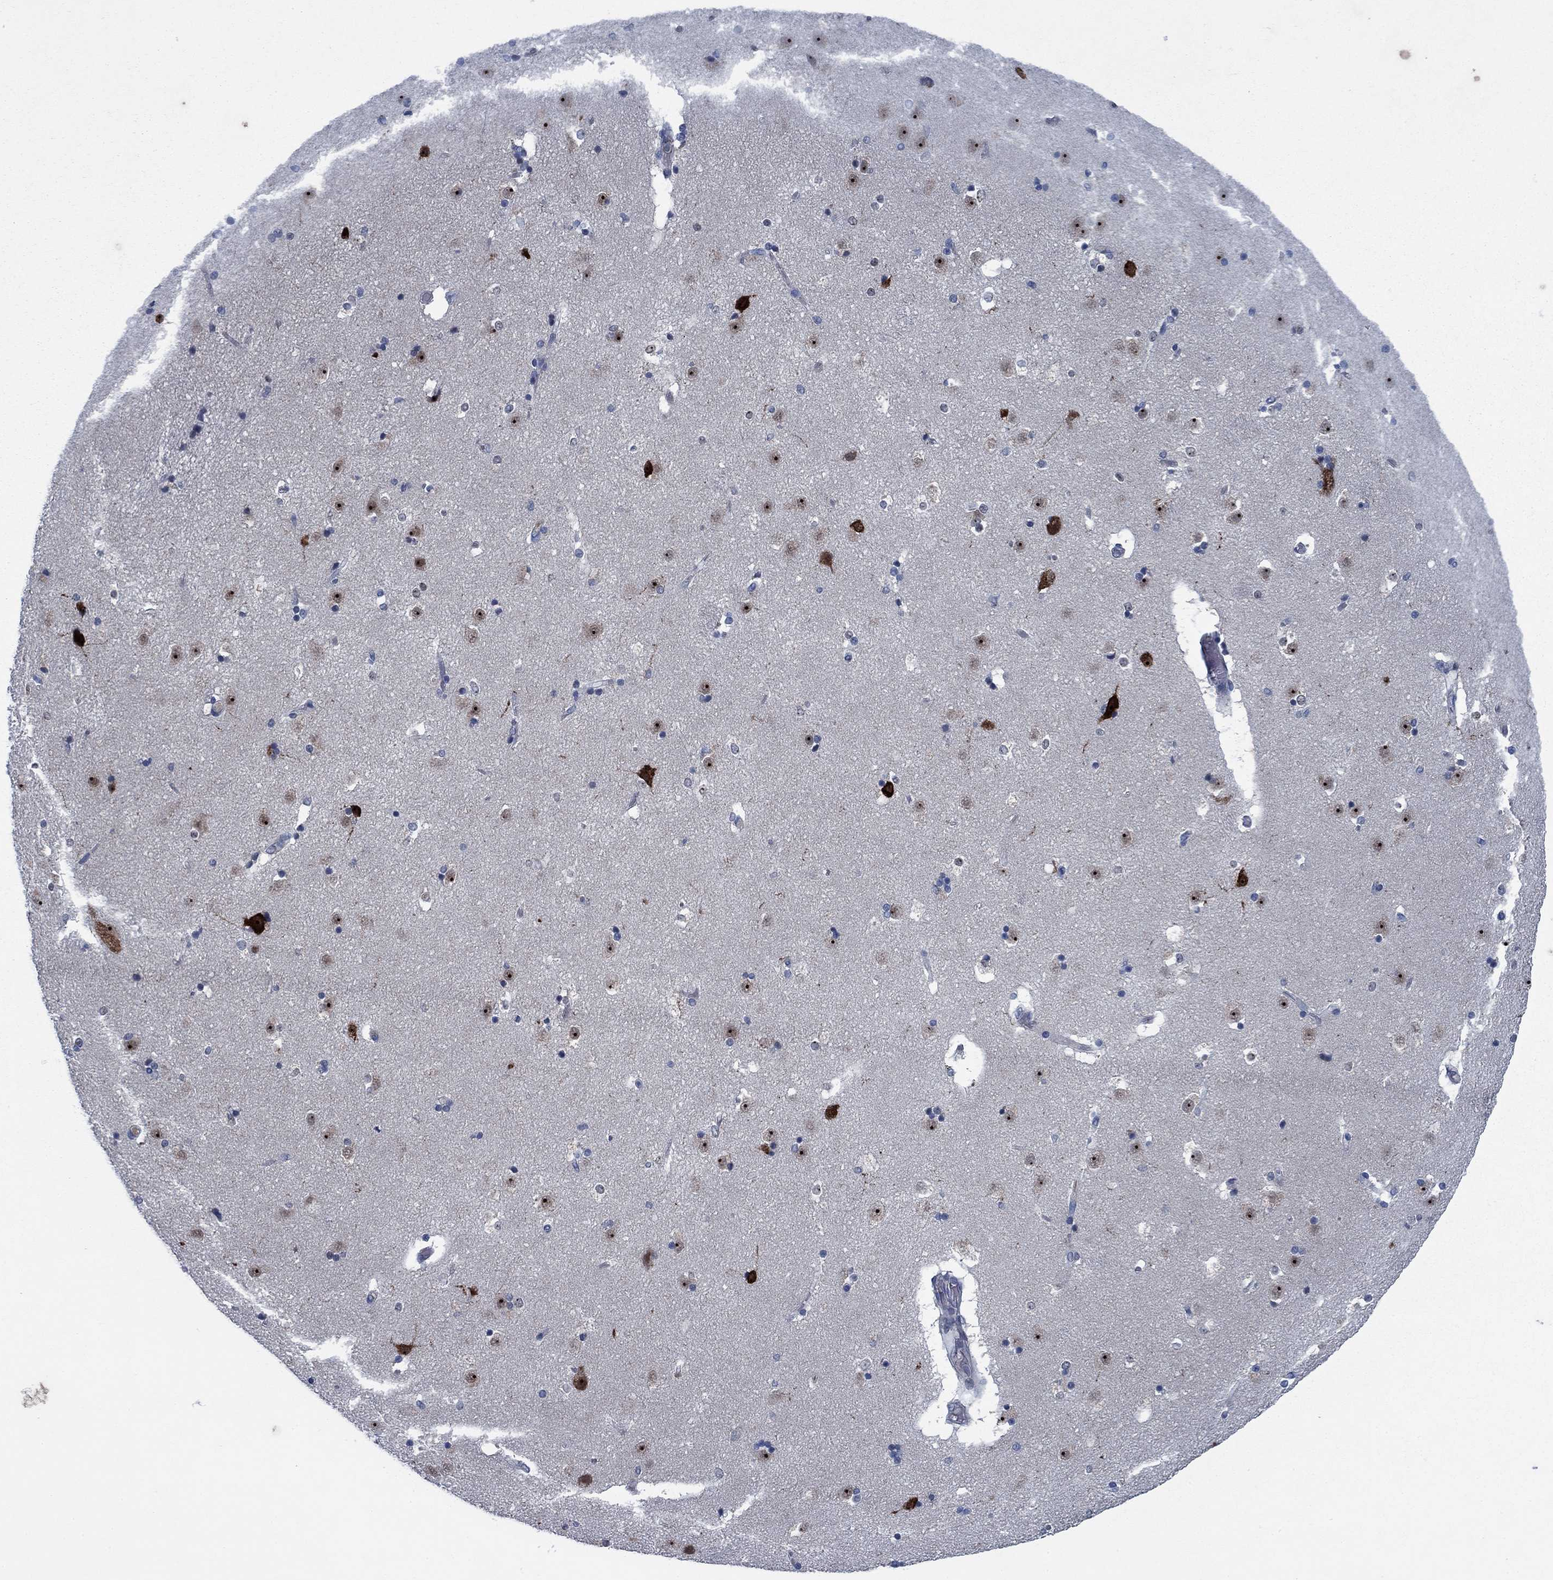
{"staining": {"intensity": "moderate", "quantity": "<25%", "location": "nuclear"}, "tissue": "caudate", "cell_type": "Glial cells", "image_type": "normal", "snomed": [{"axis": "morphology", "description": "Normal tissue, NOS"}, {"axis": "topography", "description": "Lateral ventricle wall"}], "caption": "The photomicrograph demonstrates a brown stain indicating the presence of a protein in the nuclear of glial cells in caudate. (IHC, brightfield microscopy, high magnification).", "gene": "PNMA8A", "patient": {"sex": "male", "age": 51}}